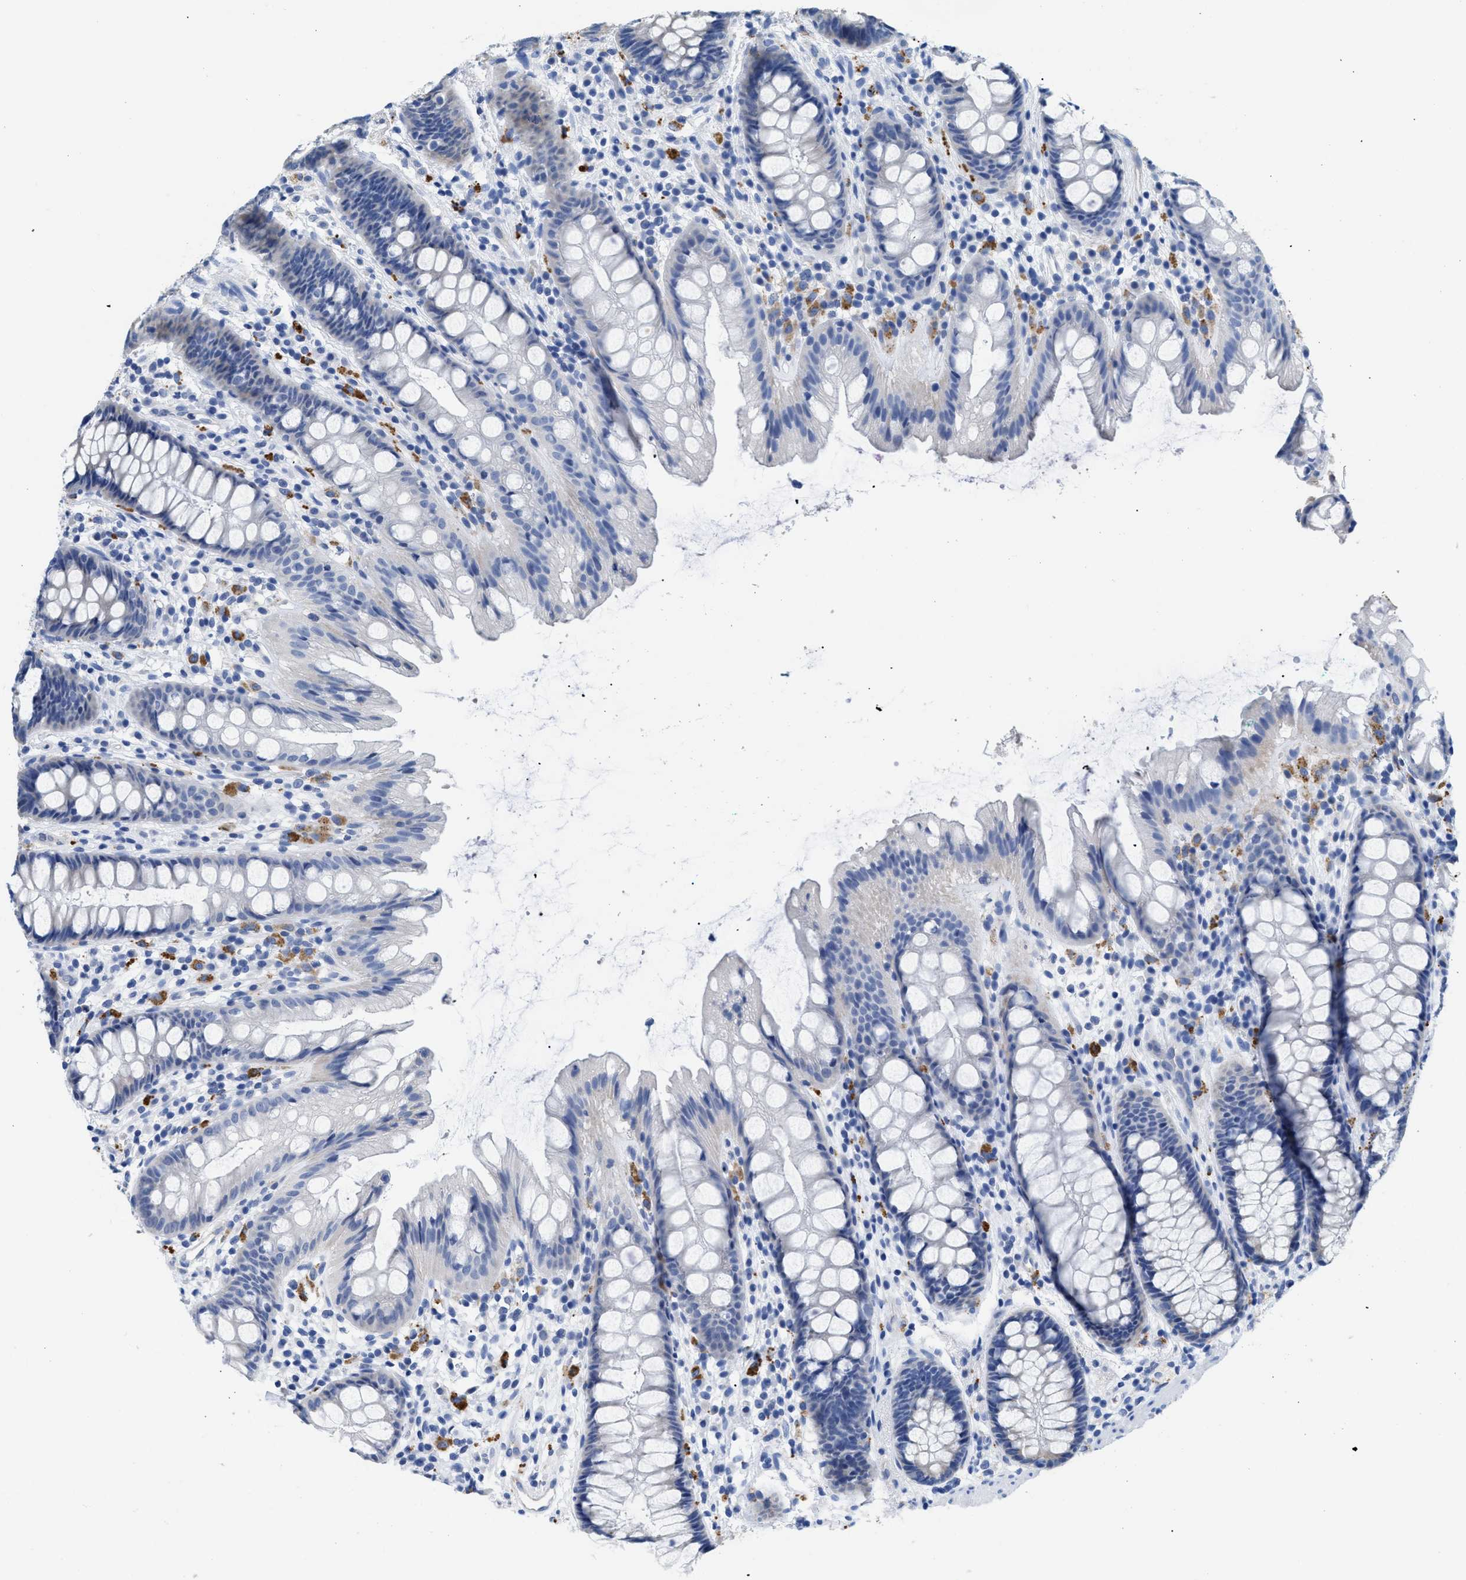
{"staining": {"intensity": "negative", "quantity": "none", "location": "none"}, "tissue": "rectum", "cell_type": "Glandular cells", "image_type": "normal", "snomed": [{"axis": "morphology", "description": "Normal tissue, NOS"}, {"axis": "topography", "description": "Rectum"}], "caption": "Micrograph shows no protein positivity in glandular cells of benign rectum. (DAB (3,3'-diaminobenzidine) IHC visualized using brightfield microscopy, high magnification).", "gene": "APOBEC2", "patient": {"sex": "female", "age": 65}}